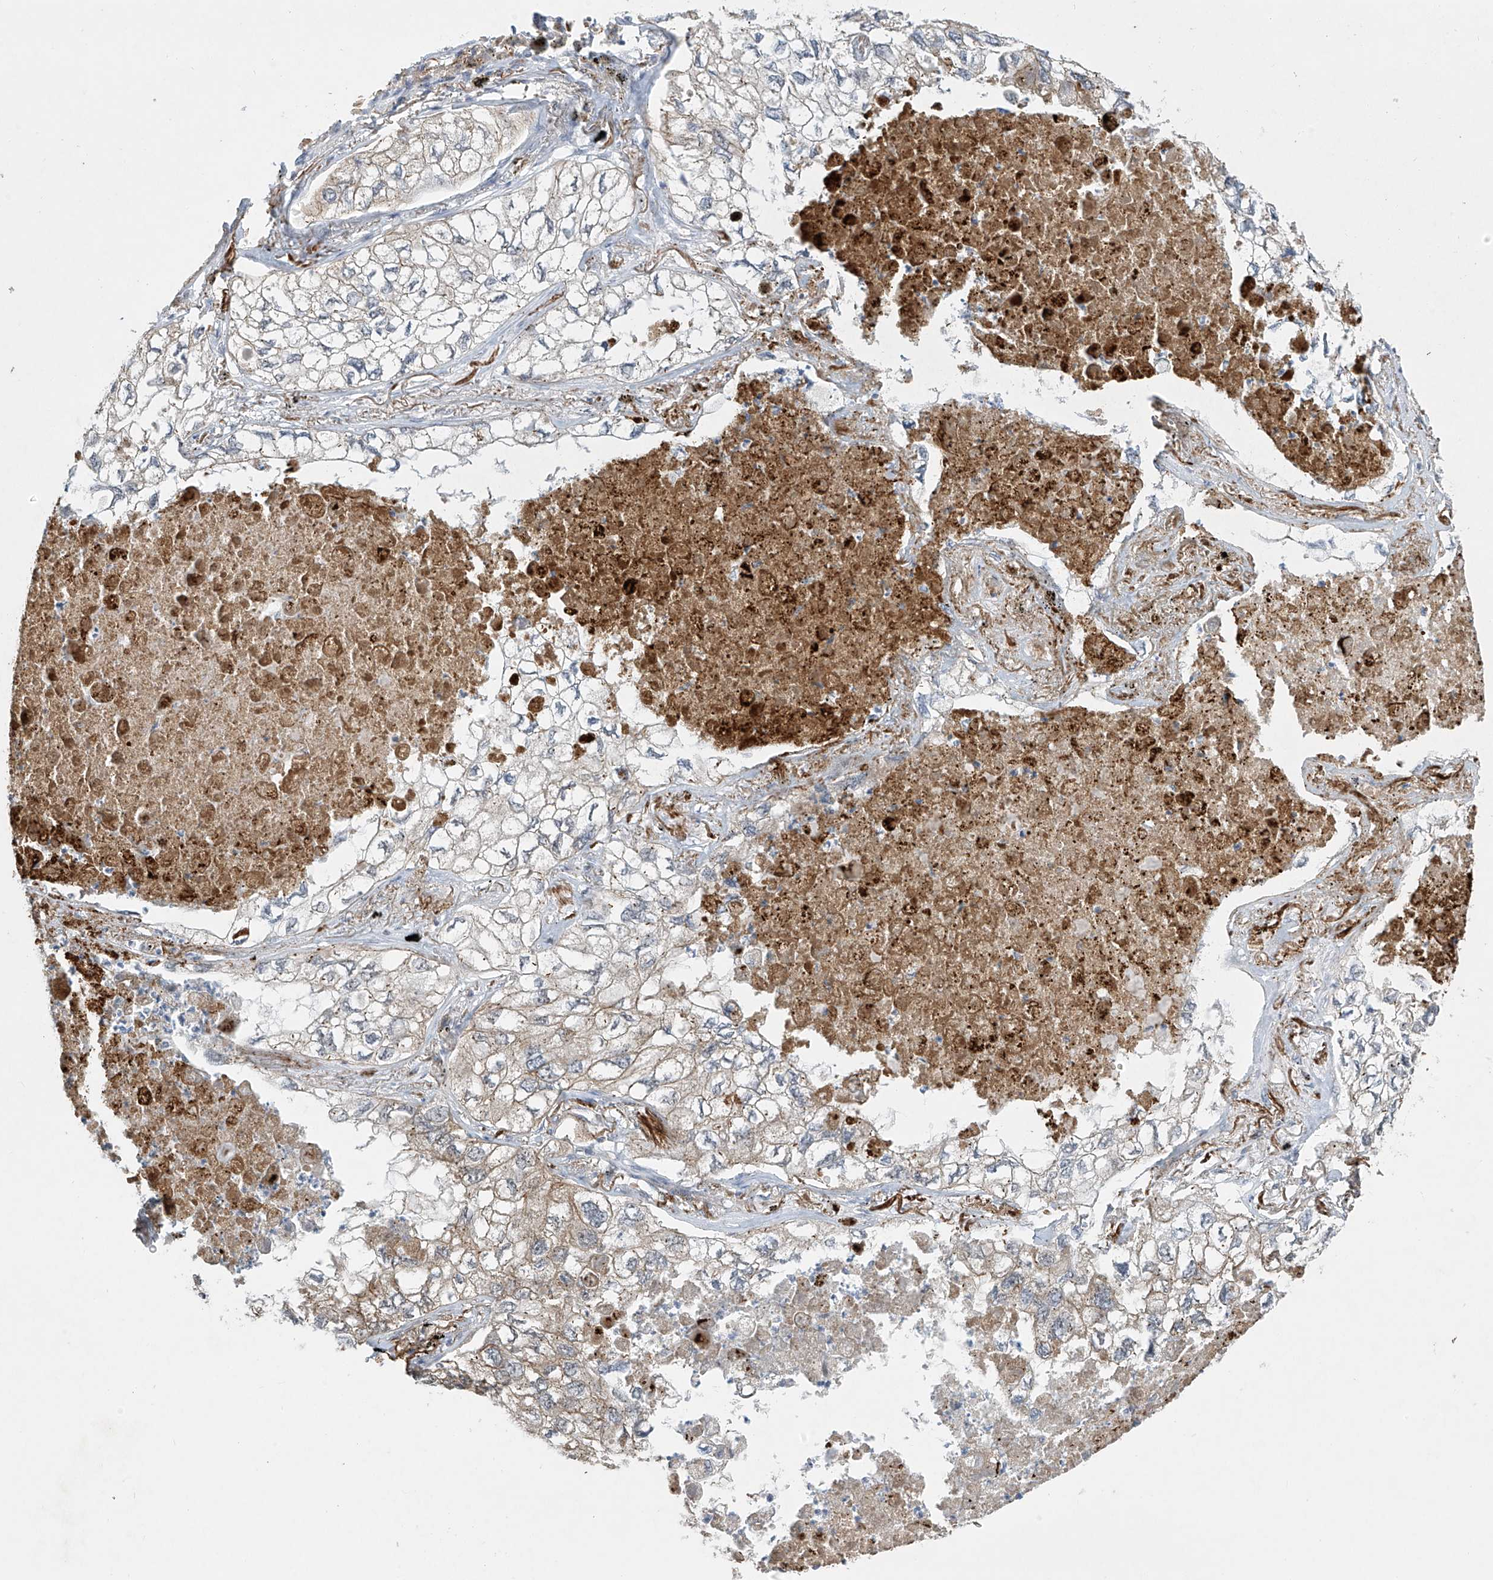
{"staining": {"intensity": "moderate", "quantity": "<25%", "location": "cytoplasmic/membranous"}, "tissue": "lung cancer", "cell_type": "Tumor cells", "image_type": "cancer", "snomed": [{"axis": "morphology", "description": "Adenocarcinoma, NOS"}, {"axis": "topography", "description": "Lung"}], "caption": "High-power microscopy captured an immunohistochemistry (IHC) micrograph of adenocarcinoma (lung), revealing moderate cytoplasmic/membranous expression in about <25% of tumor cells.", "gene": "TJAP1", "patient": {"sex": "male", "age": 65}}